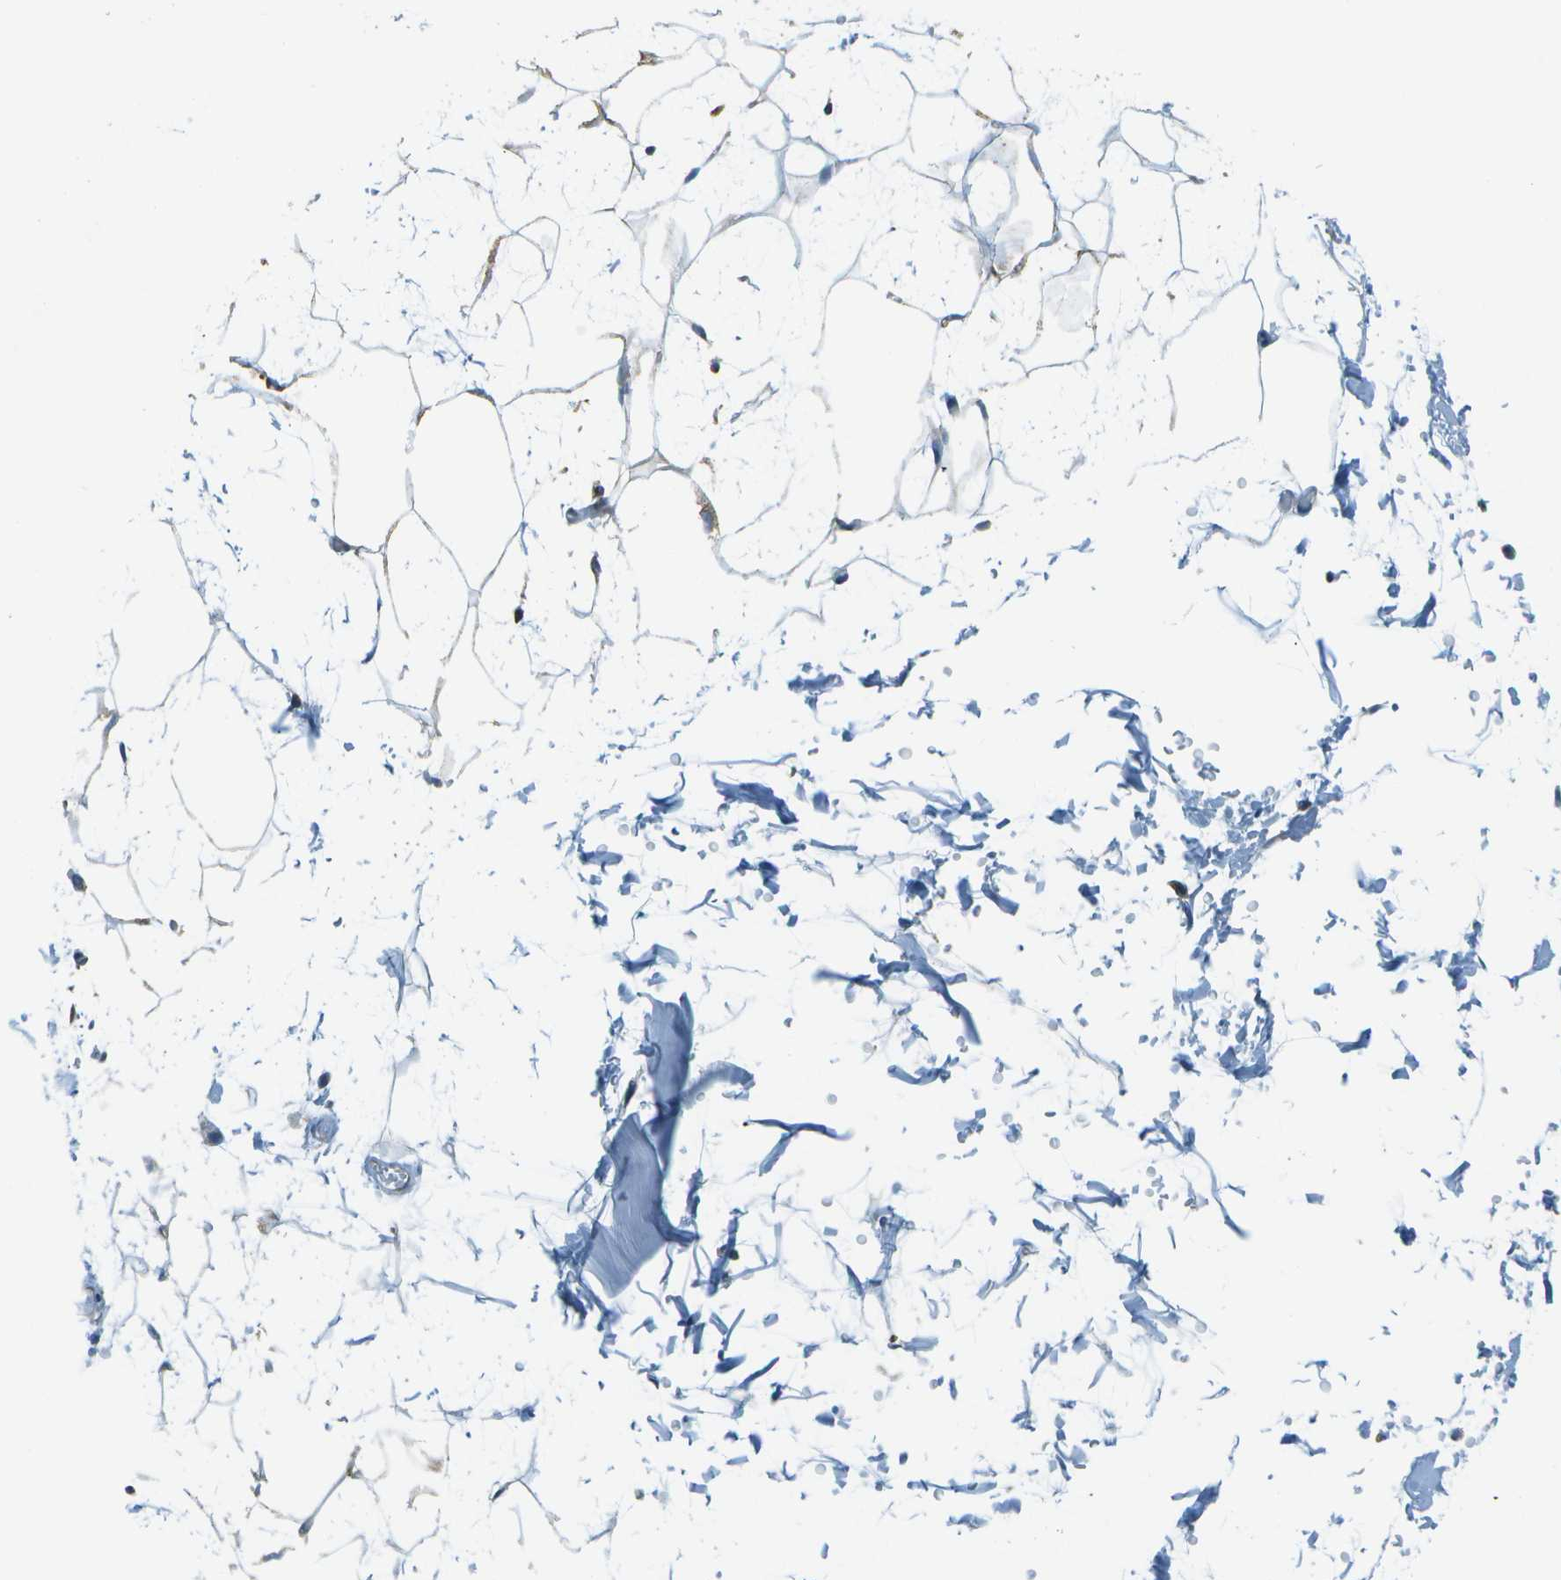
{"staining": {"intensity": "moderate", "quantity": ">75%", "location": "cytoplasmic/membranous"}, "tissue": "adipose tissue", "cell_type": "Adipocytes", "image_type": "normal", "snomed": [{"axis": "morphology", "description": "Normal tissue, NOS"}, {"axis": "topography", "description": "Soft tissue"}], "caption": "A micrograph of human adipose tissue stained for a protein shows moderate cytoplasmic/membranous brown staining in adipocytes. (Stains: DAB (3,3'-diaminobenzidine) in brown, nuclei in blue, Microscopy: brightfield microscopy at high magnification).", "gene": "TMEM51", "patient": {"sex": "male", "age": 72}}